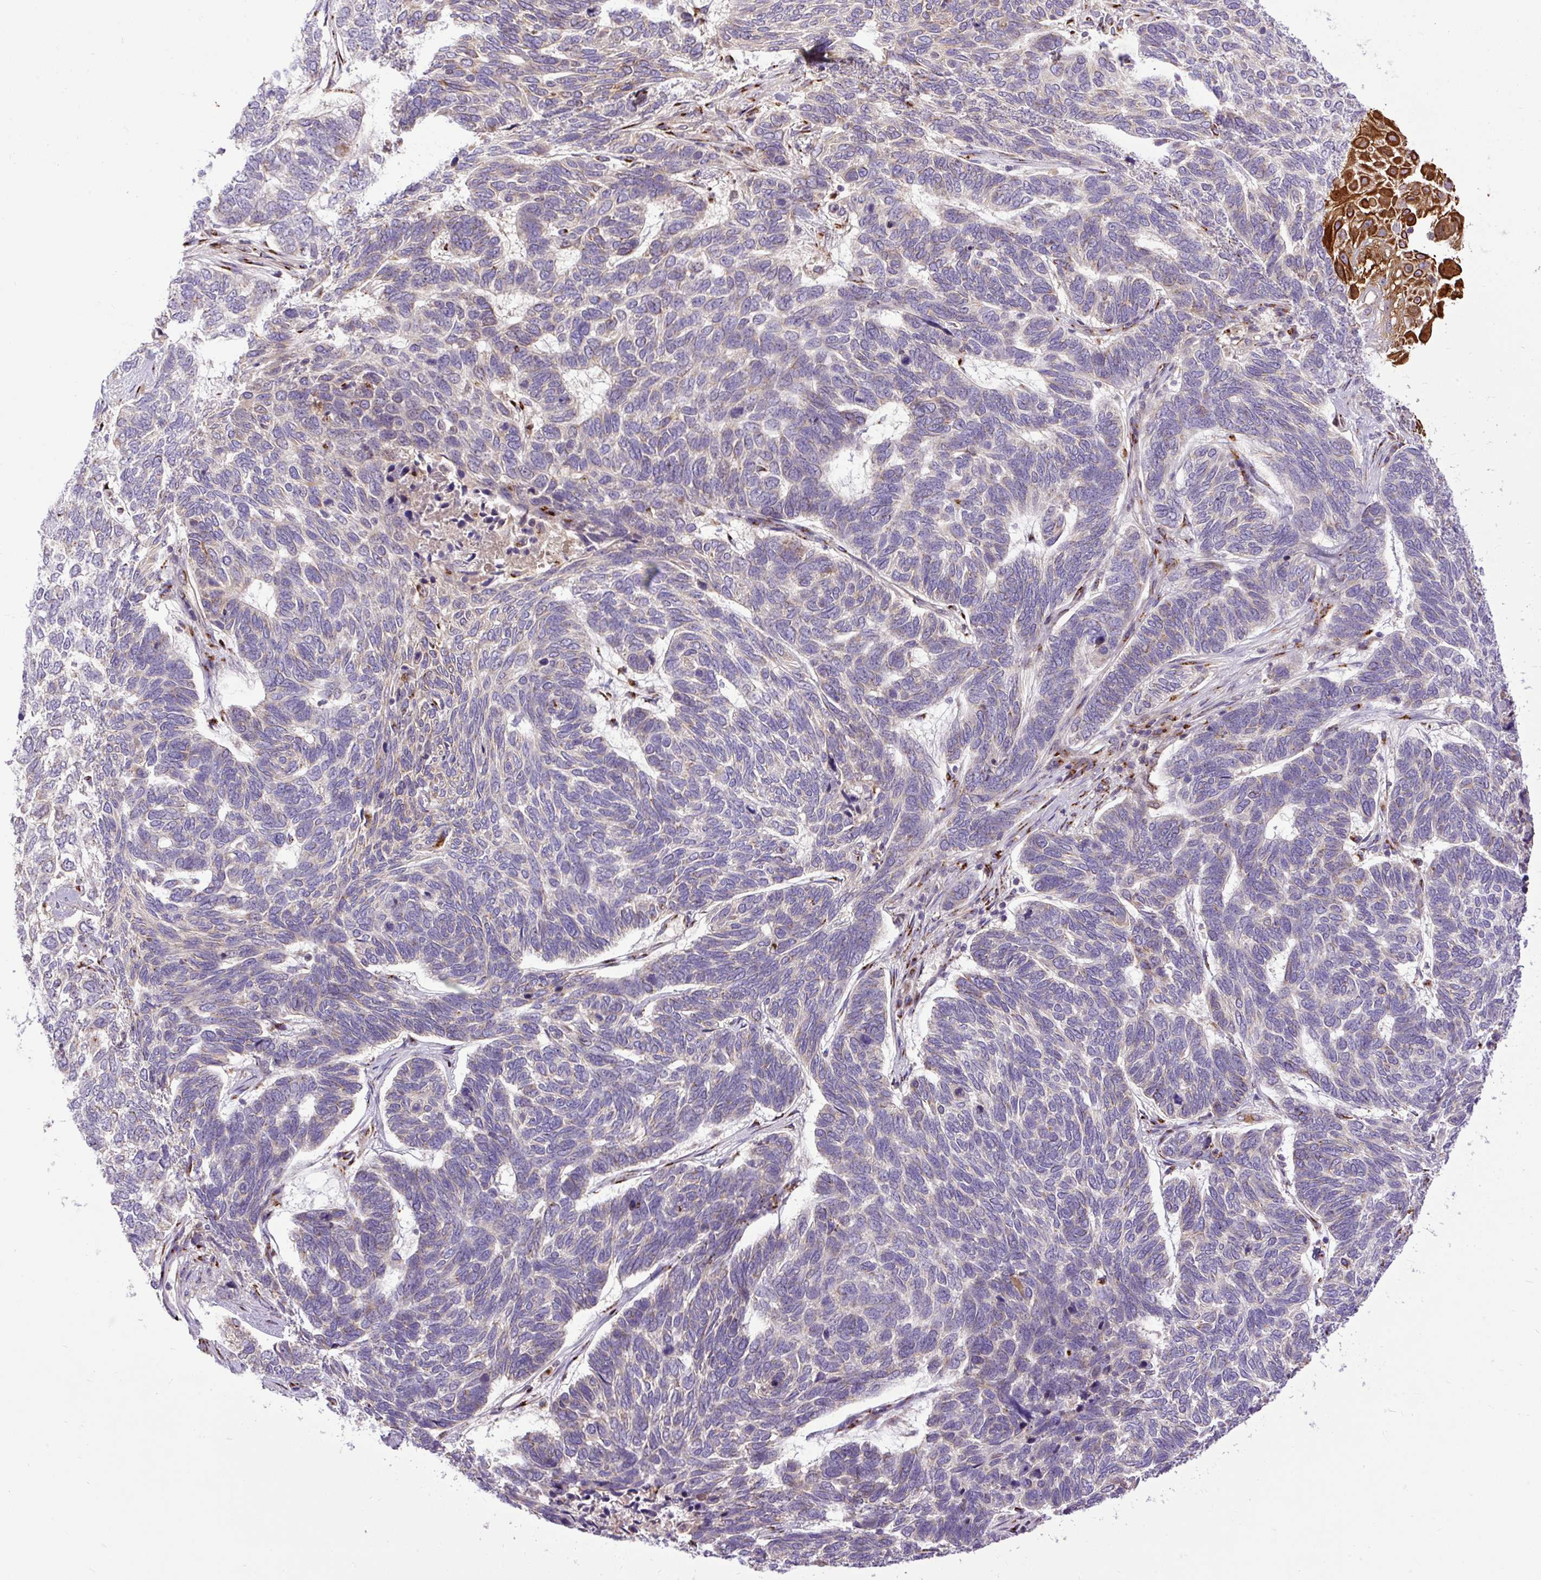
{"staining": {"intensity": "negative", "quantity": "none", "location": "none"}, "tissue": "skin cancer", "cell_type": "Tumor cells", "image_type": "cancer", "snomed": [{"axis": "morphology", "description": "Basal cell carcinoma"}, {"axis": "topography", "description": "Skin"}], "caption": "IHC of skin cancer (basal cell carcinoma) exhibits no expression in tumor cells.", "gene": "MSMP", "patient": {"sex": "female", "age": 65}}